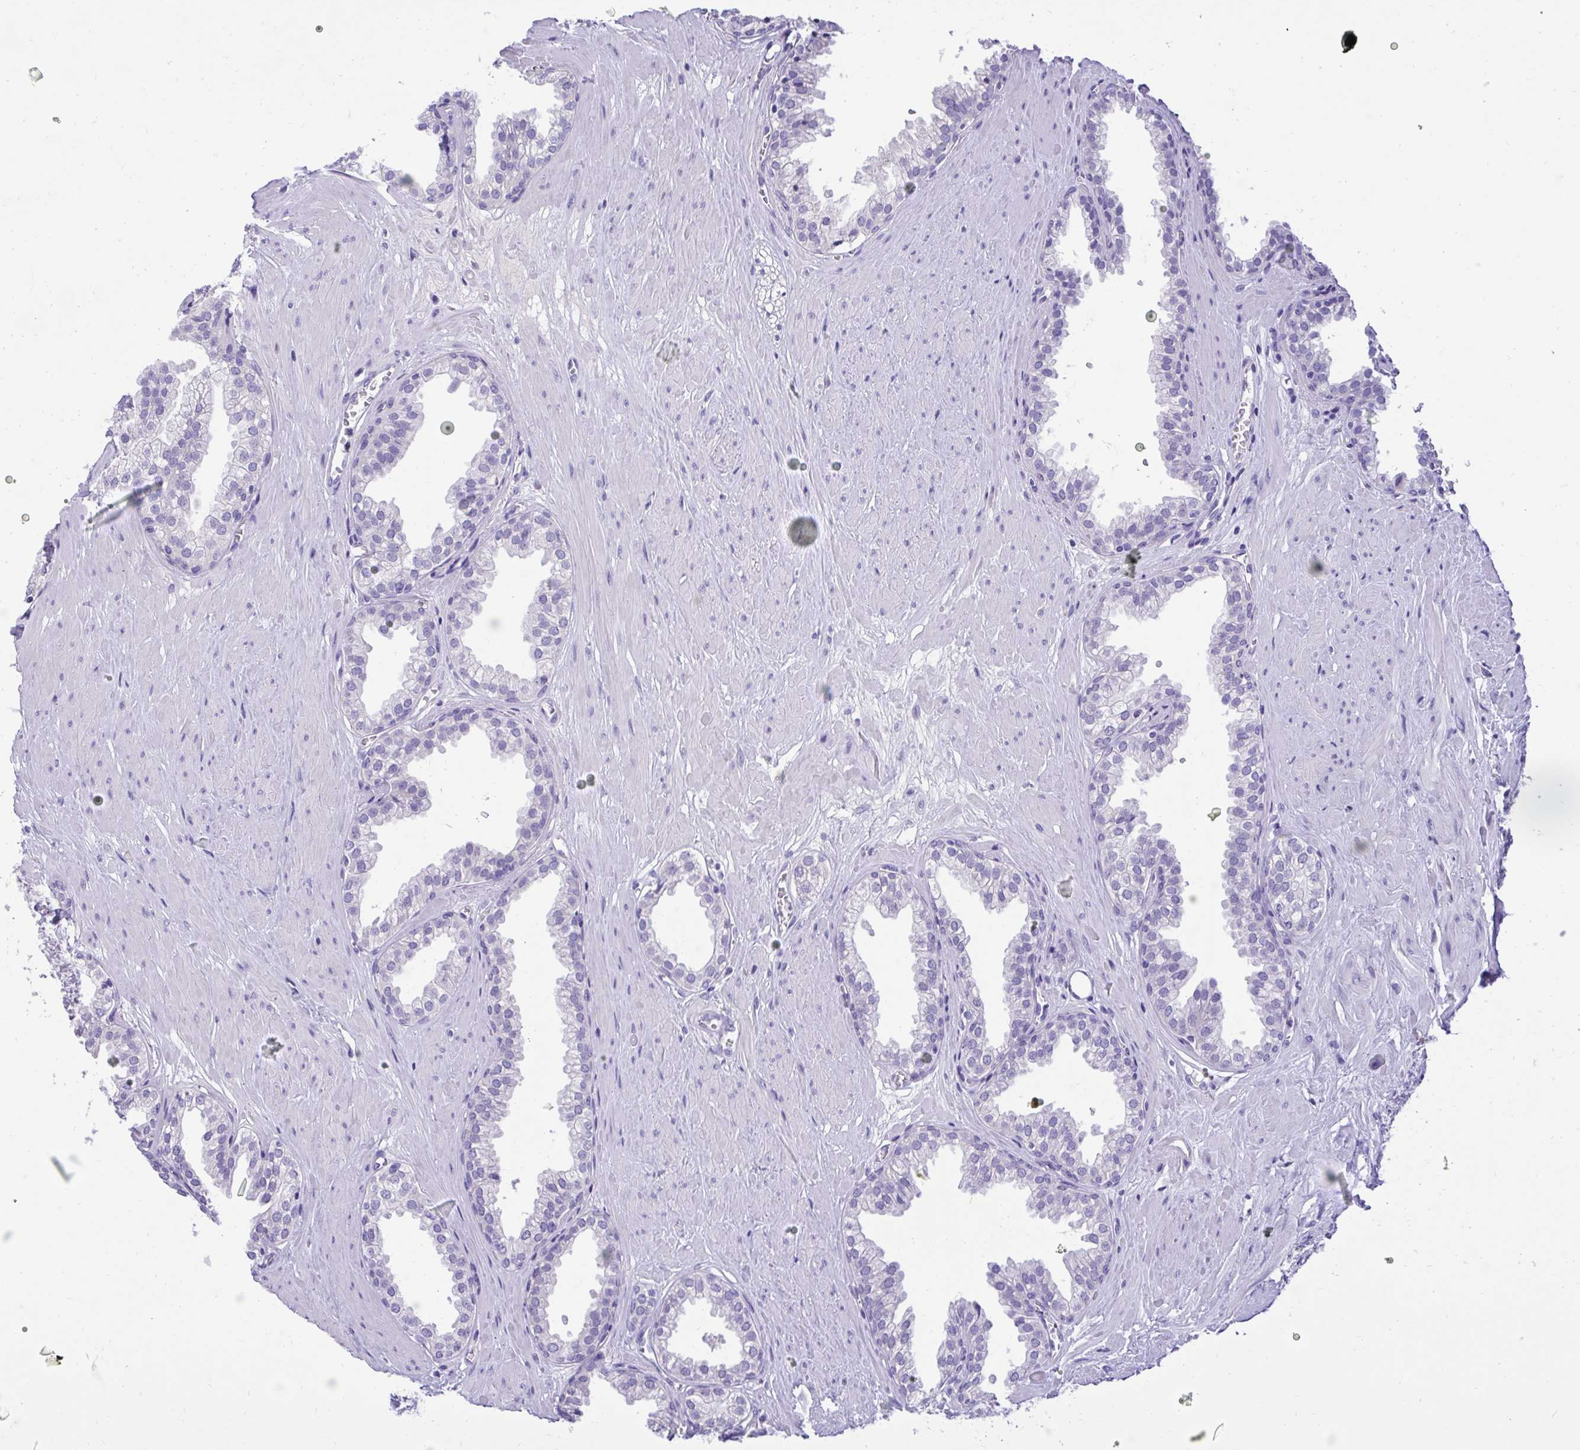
{"staining": {"intensity": "negative", "quantity": "none", "location": "none"}, "tissue": "prostate", "cell_type": "Glandular cells", "image_type": "normal", "snomed": [{"axis": "morphology", "description": "Normal tissue, NOS"}, {"axis": "topography", "description": "Prostate"}, {"axis": "topography", "description": "Peripheral nerve tissue"}], "caption": "This micrograph is of unremarkable prostate stained with immunohistochemistry to label a protein in brown with the nuclei are counter-stained blue. There is no positivity in glandular cells. (DAB immunohistochemistry (IHC) with hematoxylin counter stain).", "gene": "TMCO5A", "patient": {"sex": "male", "age": 55}}